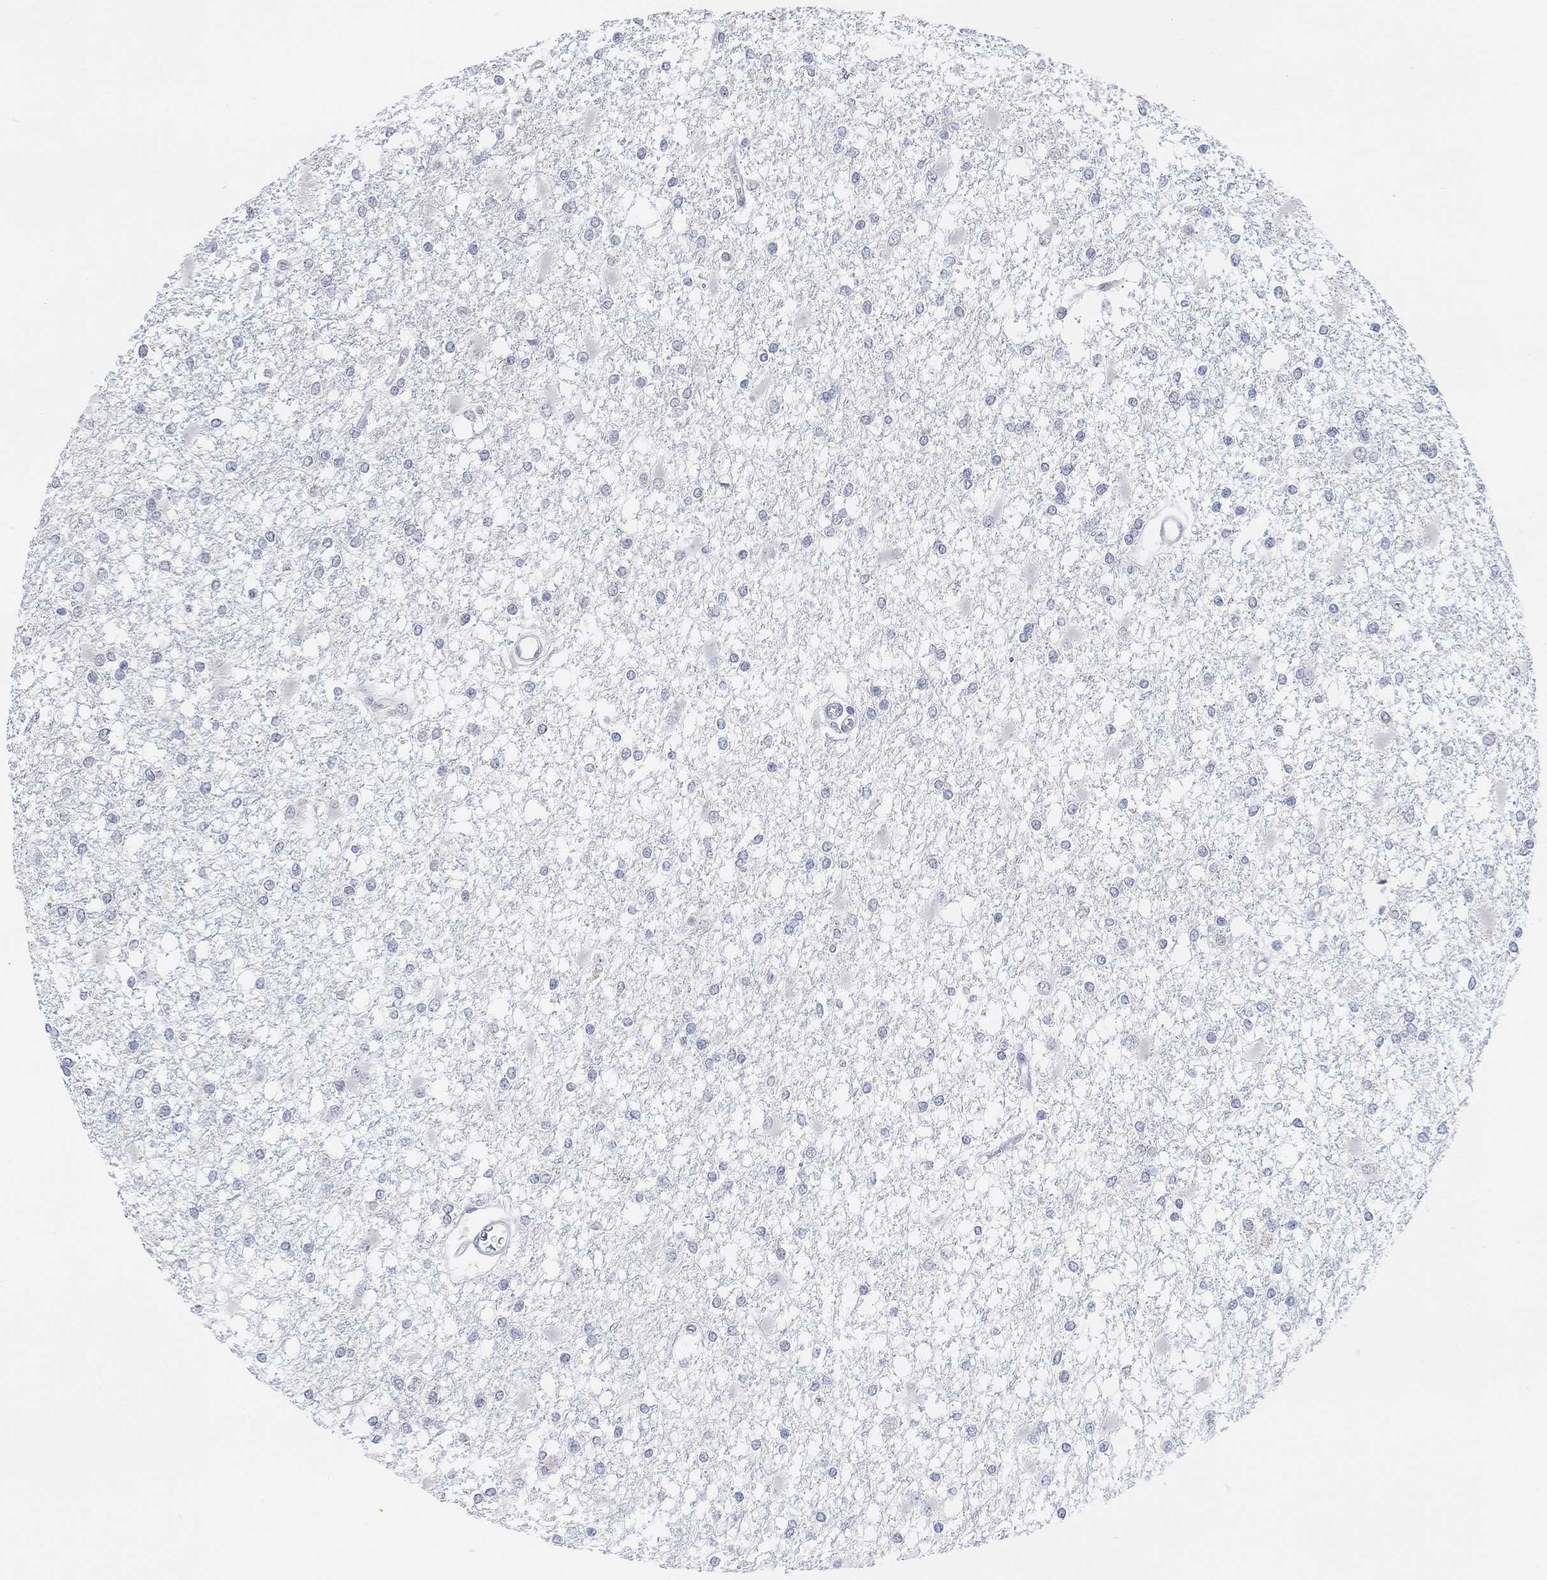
{"staining": {"intensity": "negative", "quantity": "none", "location": "none"}, "tissue": "glioma", "cell_type": "Tumor cells", "image_type": "cancer", "snomed": [{"axis": "morphology", "description": "Glioma, malignant, High grade"}, {"axis": "topography", "description": "Cerebral cortex"}], "caption": "Glioma stained for a protein using immunohistochemistry displays no staining tumor cells.", "gene": "MUC1", "patient": {"sex": "male", "age": 79}}